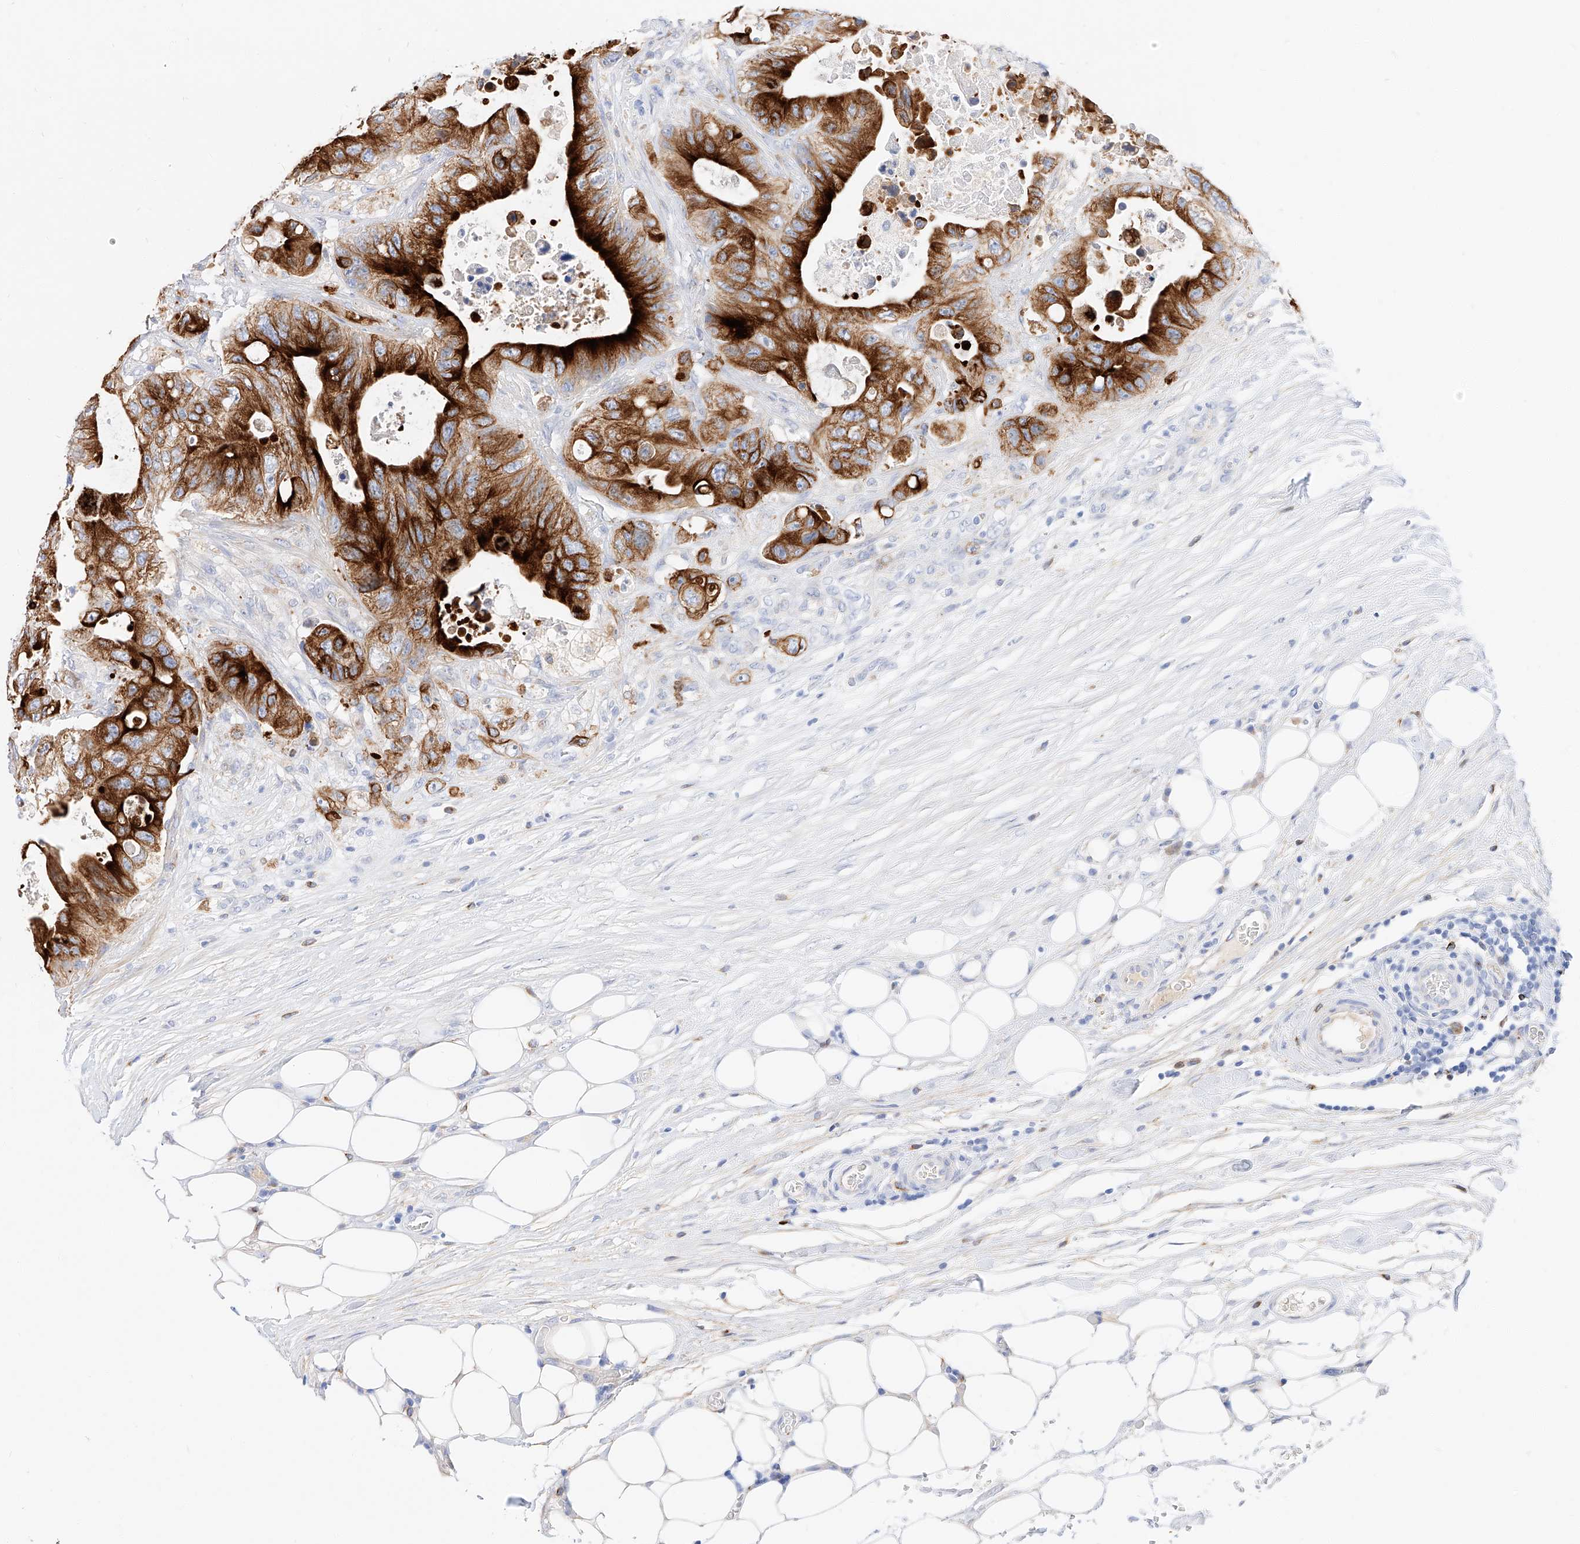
{"staining": {"intensity": "strong", "quantity": ">75%", "location": "cytoplasmic/membranous"}, "tissue": "colorectal cancer", "cell_type": "Tumor cells", "image_type": "cancer", "snomed": [{"axis": "morphology", "description": "Adenocarcinoma, NOS"}, {"axis": "topography", "description": "Colon"}], "caption": "Protein staining reveals strong cytoplasmic/membranous expression in about >75% of tumor cells in colorectal adenocarcinoma. The staining was performed using DAB, with brown indicating positive protein expression. Nuclei are stained blue with hematoxylin.", "gene": "MAP7", "patient": {"sex": "female", "age": 46}}